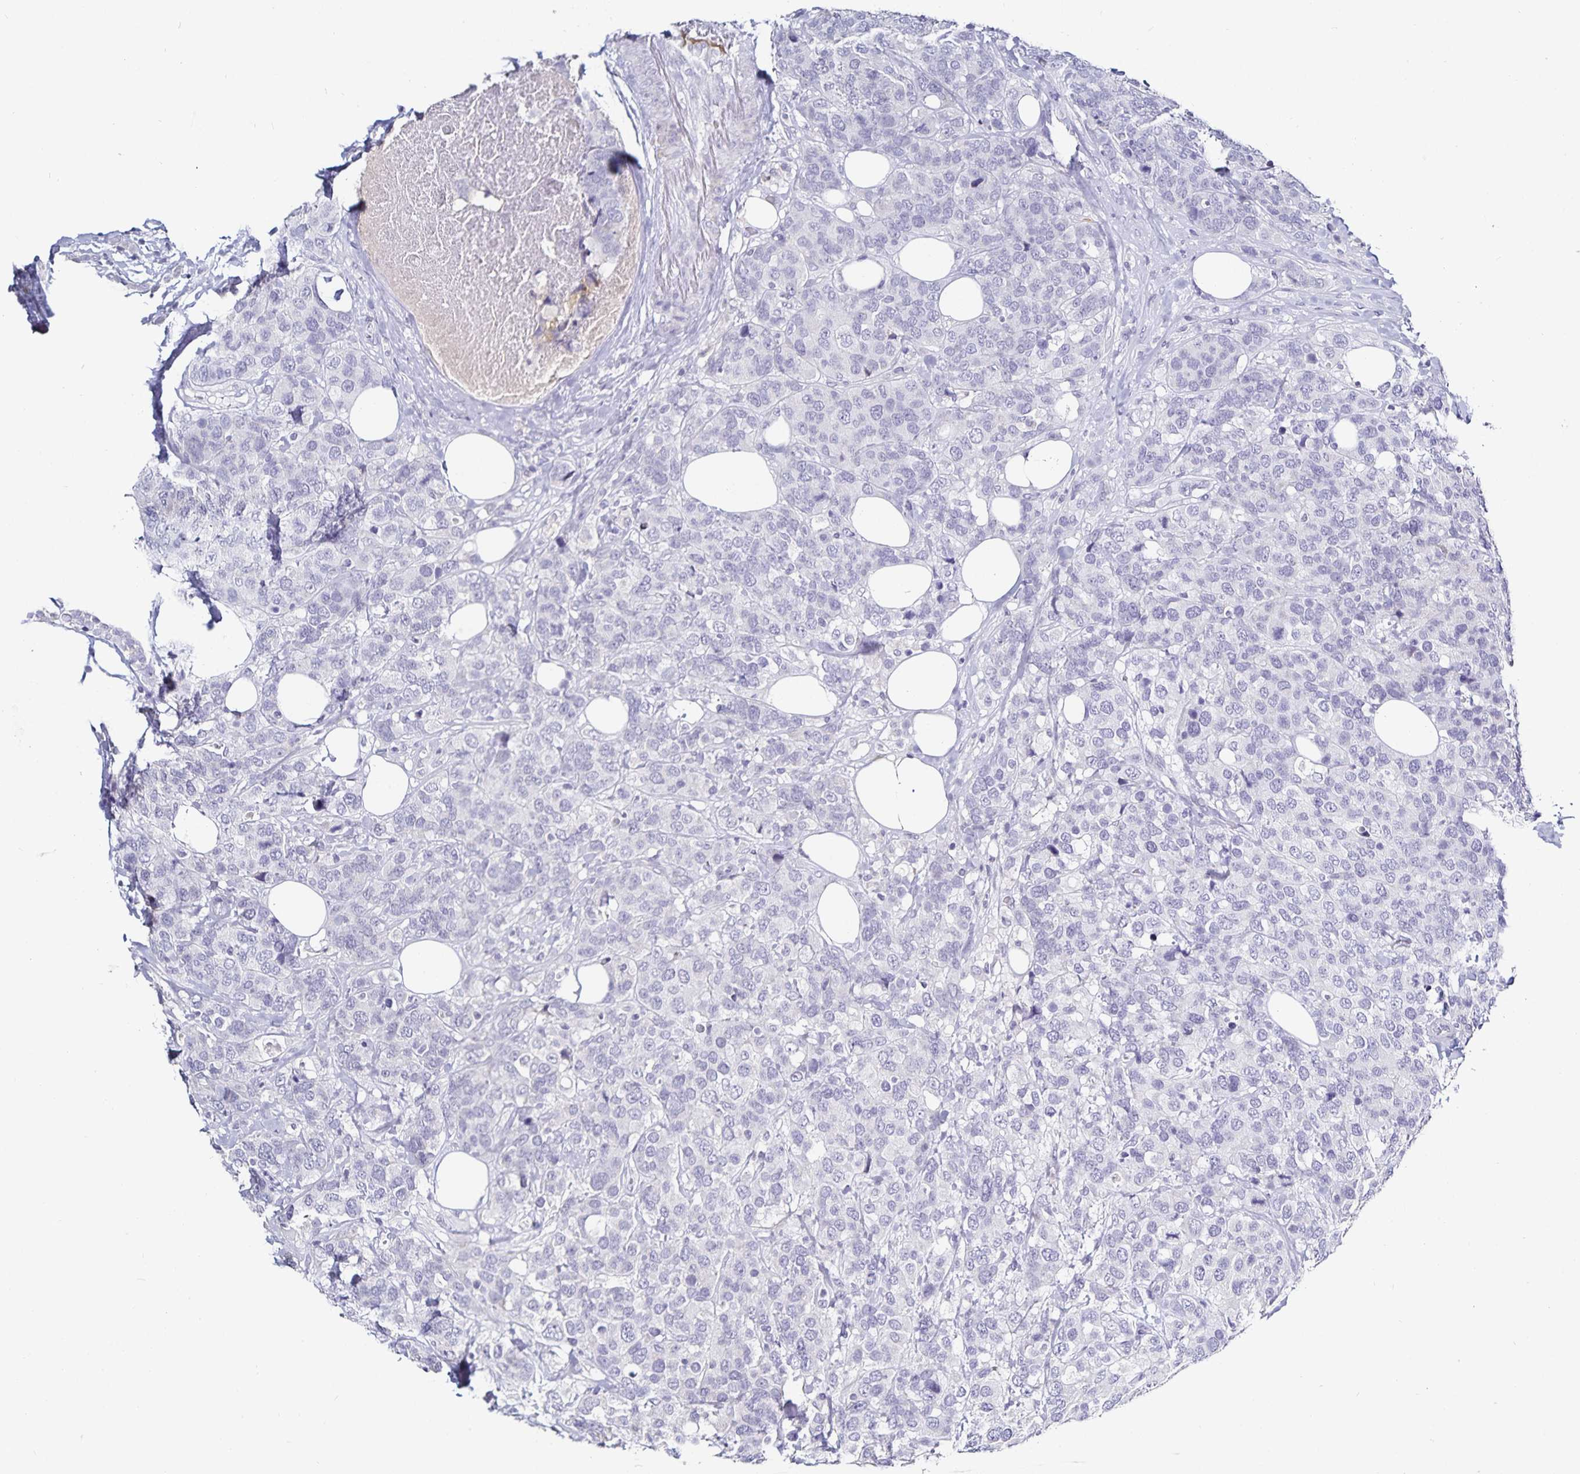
{"staining": {"intensity": "negative", "quantity": "none", "location": "none"}, "tissue": "breast cancer", "cell_type": "Tumor cells", "image_type": "cancer", "snomed": [{"axis": "morphology", "description": "Lobular carcinoma"}, {"axis": "topography", "description": "Breast"}], "caption": "DAB (3,3'-diaminobenzidine) immunohistochemical staining of breast cancer reveals no significant positivity in tumor cells. Brightfield microscopy of IHC stained with DAB (brown) and hematoxylin (blue), captured at high magnification.", "gene": "TTR", "patient": {"sex": "female", "age": 59}}